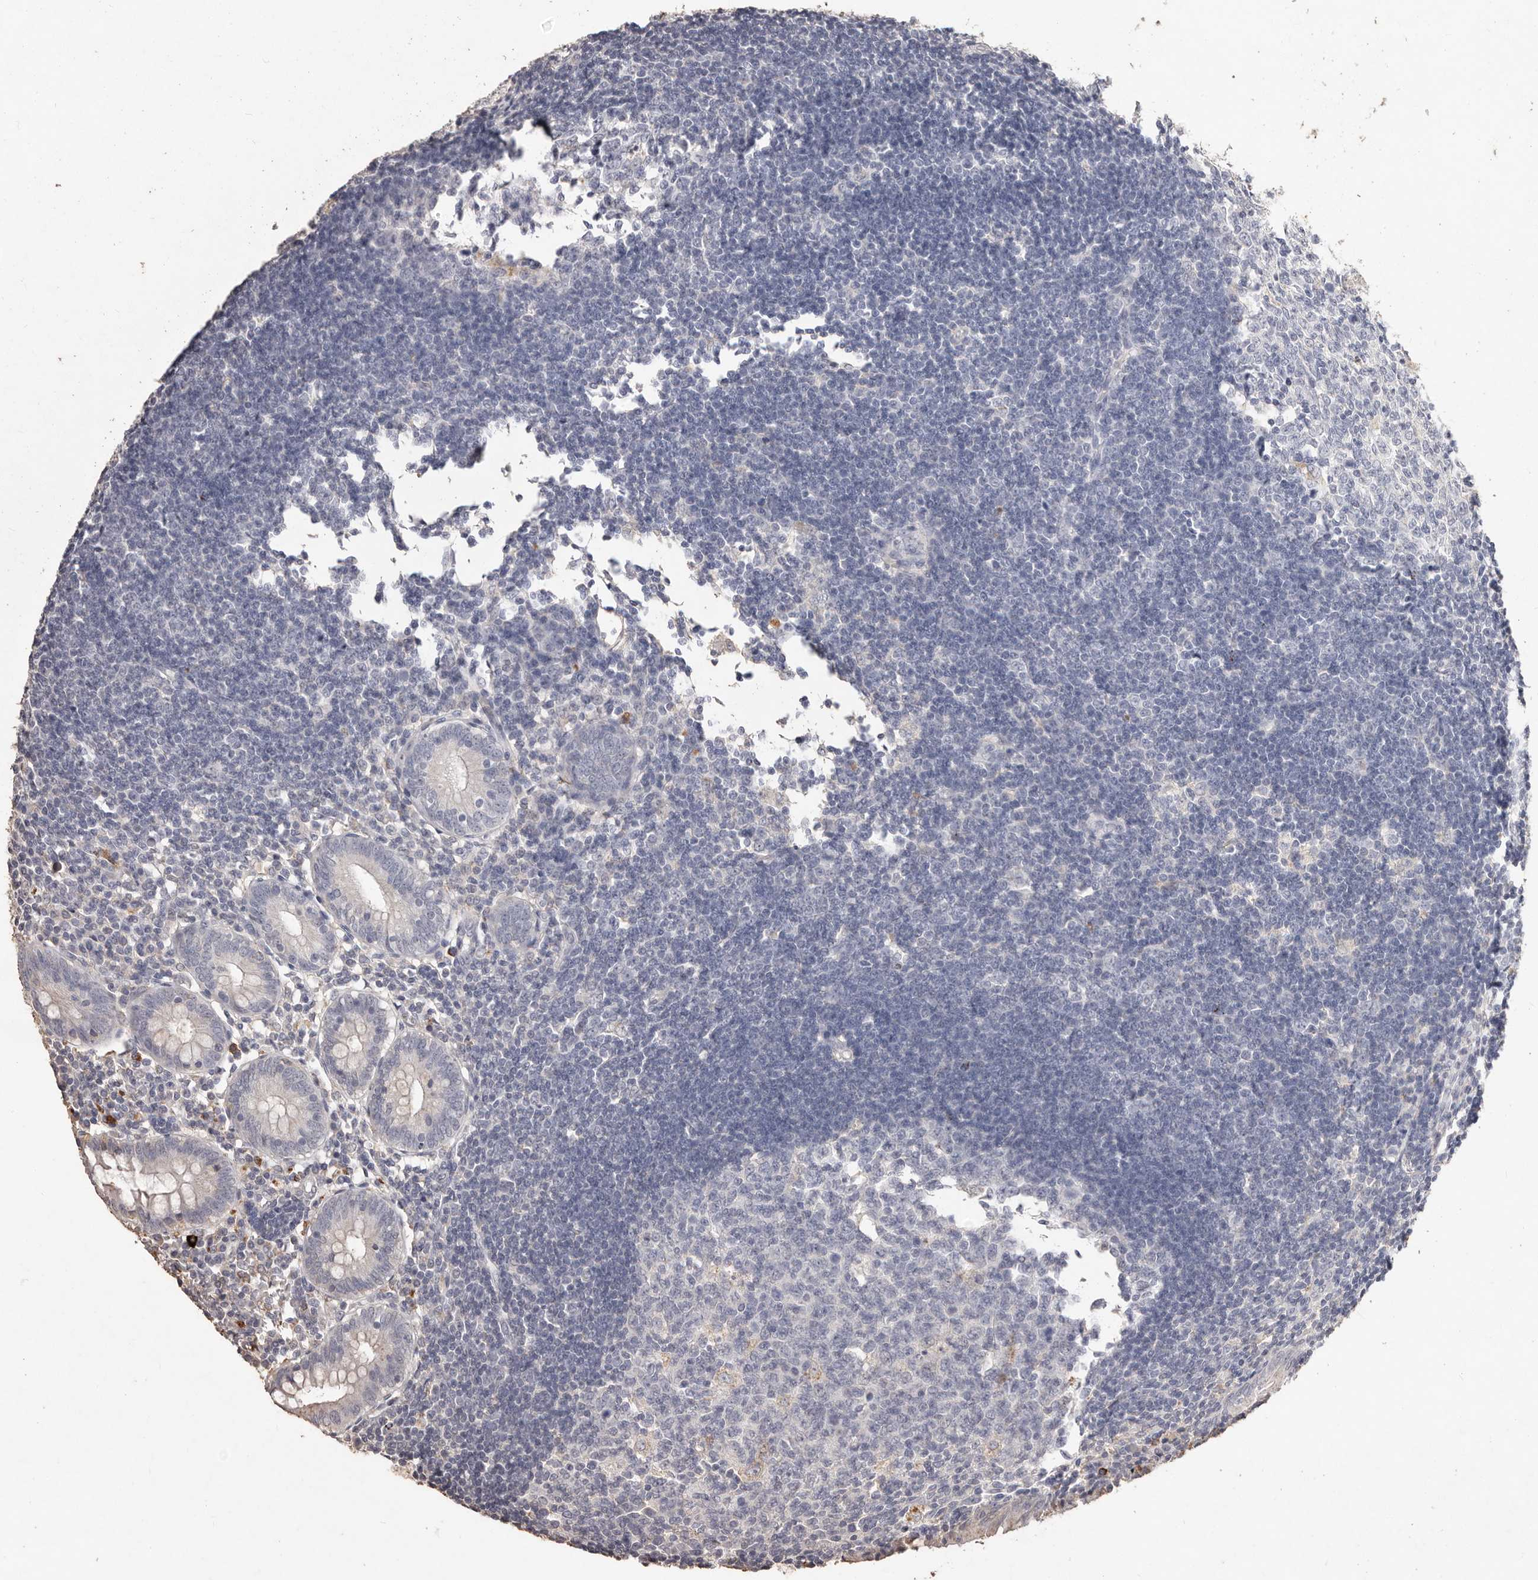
{"staining": {"intensity": "weak", "quantity": "25%-75%", "location": "cytoplasmic/membranous"}, "tissue": "appendix", "cell_type": "Glandular cells", "image_type": "normal", "snomed": [{"axis": "morphology", "description": "Normal tissue, NOS"}, {"axis": "topography", "description": "Appendix"}], "caption": "A low amount of weak cytoplasmic/membranous positivity is identified in approximately 25%-75% of glandular cells in unremarkable appendix.", "gene": "PRSS27", "patient": {"sex": "female", "age": 54}}